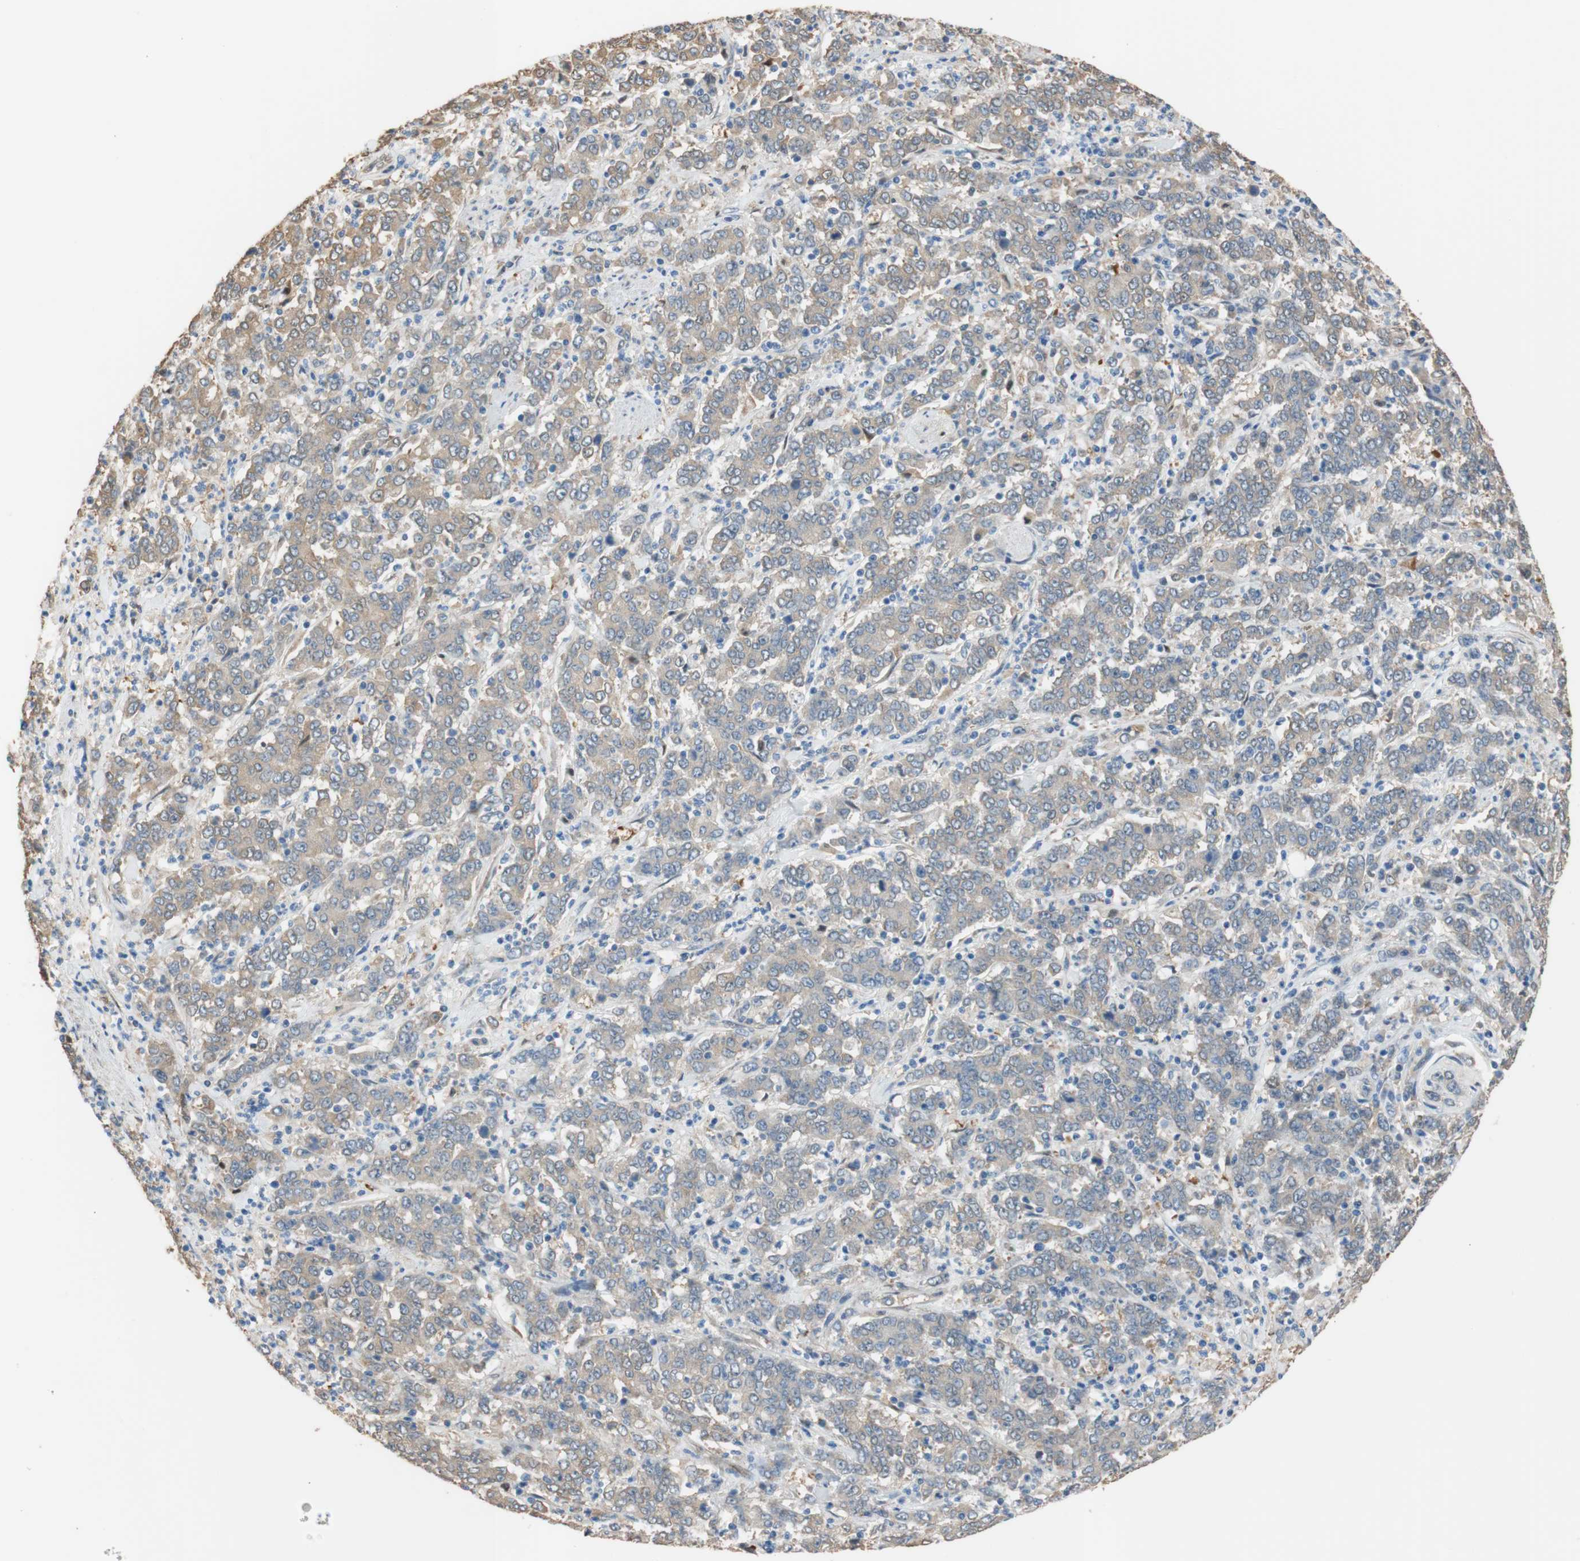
{"staining": {"intensity": "moderate", "quantity": ">75%", "location": "cytoplasmic/membranous"}, "tissue": "stomach cancer", "cell_type": "Tumor cells", "image_type": "cancer", "snomed": [{"axis": "morphology", "description": "Adenocarcinoma, NOS"}, {"axis": "topography", "description": "Stomach, lower"}], "caption": "A photomicrograph showing moderate cytoplasmic/membranous expression in about >75% of tumor cells in stomach cancer (adenocarcinoma), as visualized by brown immunohistochemical staining.", "gene": "ALDH1A2", "patient": {"sex": "female", "age": 71}}